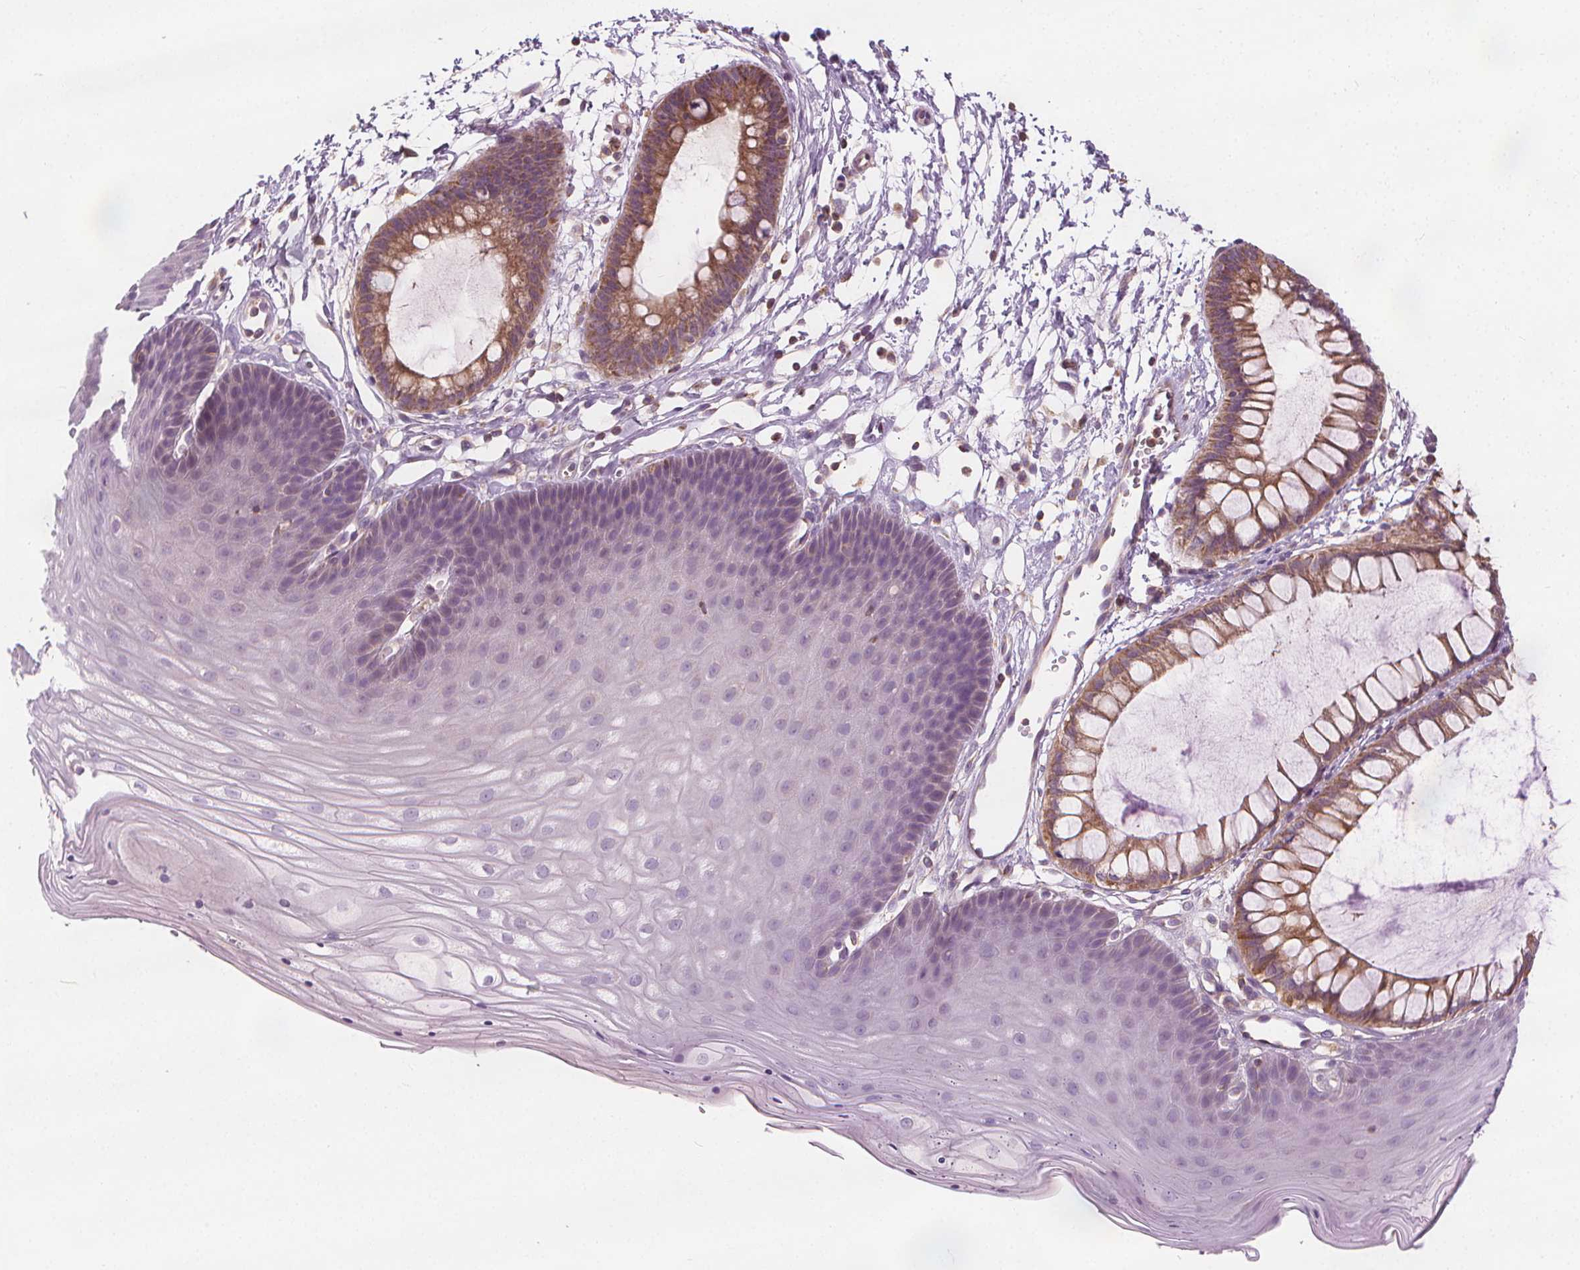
{"staining": {"intensity": "negative", "quantity": "none", "location": "none"}, "tissue": "skin", "cell_type": "Epidermal cells", "image_type": "normal", "snomed": [{"axis": "morphology", "description": "Normal tissue, NOS"}, {"axis": "topography", "description": "Anal"}], "caption": "Human skin stained for a protein using immunohistochemistry reveals no positivity in epidermal cells.", "gene": "RAB20", "patient": {"sex": "male", "age": 53}}